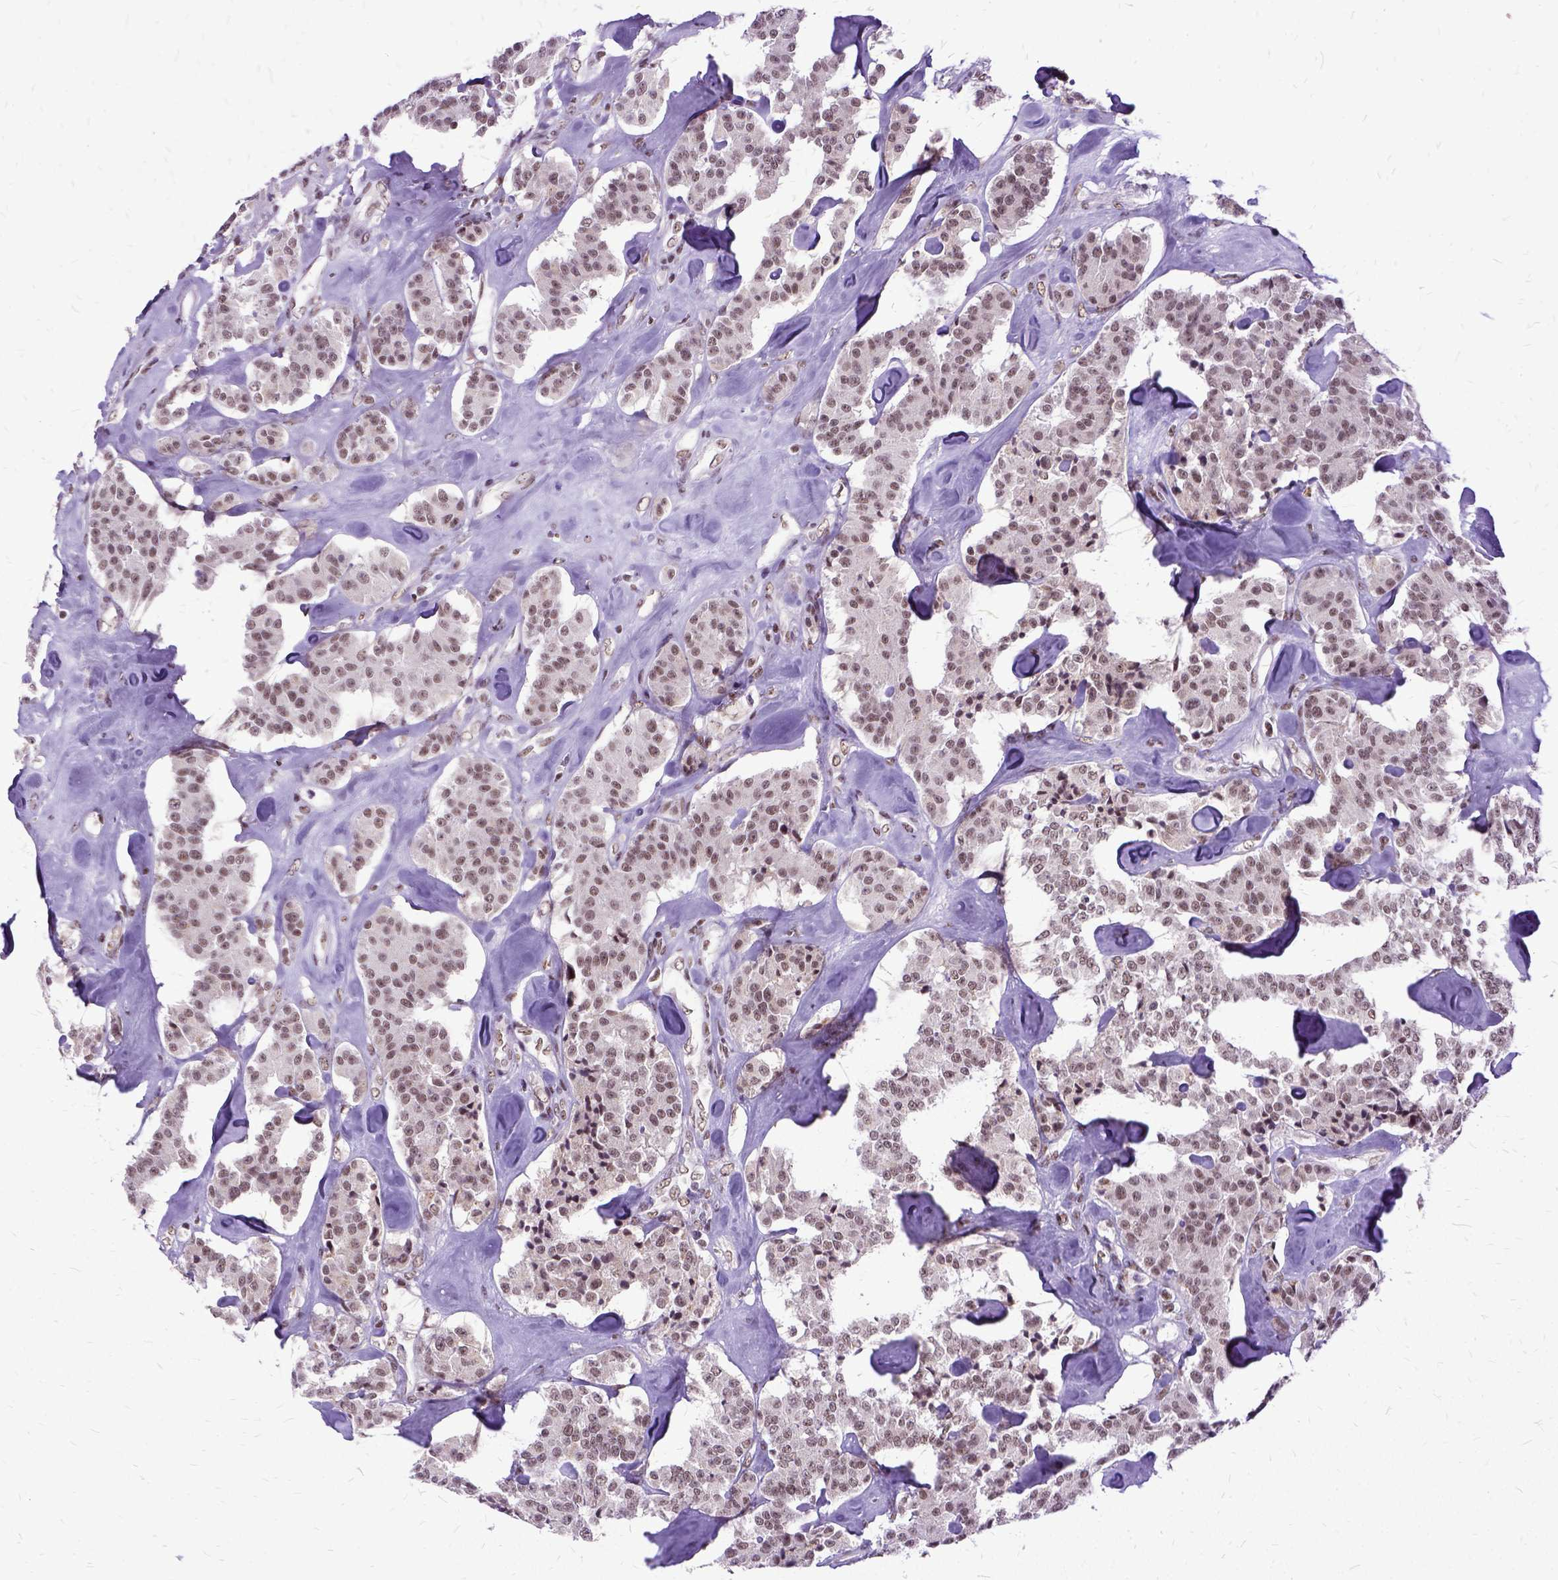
{"staining": {"intensity": "moderate", "quantity": "<25%", "location": "nuclear"}, "tissue": "carcinoid", "cell_type": "Tumor cells", "image_type": "cancer", "snomed": [{"axis": "morphology", "description": "Carcinoid, malignant, NOS"}, {"axis": "topography", "description": "Pancreas"}], "caption": "High-magnification brightfield microscopy of carcinoid (malignant) stained with DAB (3,3'-diaminobenzidine) (brown) and counterstained with hematoxylin (blue). tumor cells exhibit moderate nuclear positivity is seen in approximately<25% of cells.", "gene": "SETD1A", "patient": {"sex": "male", "age": 41}}